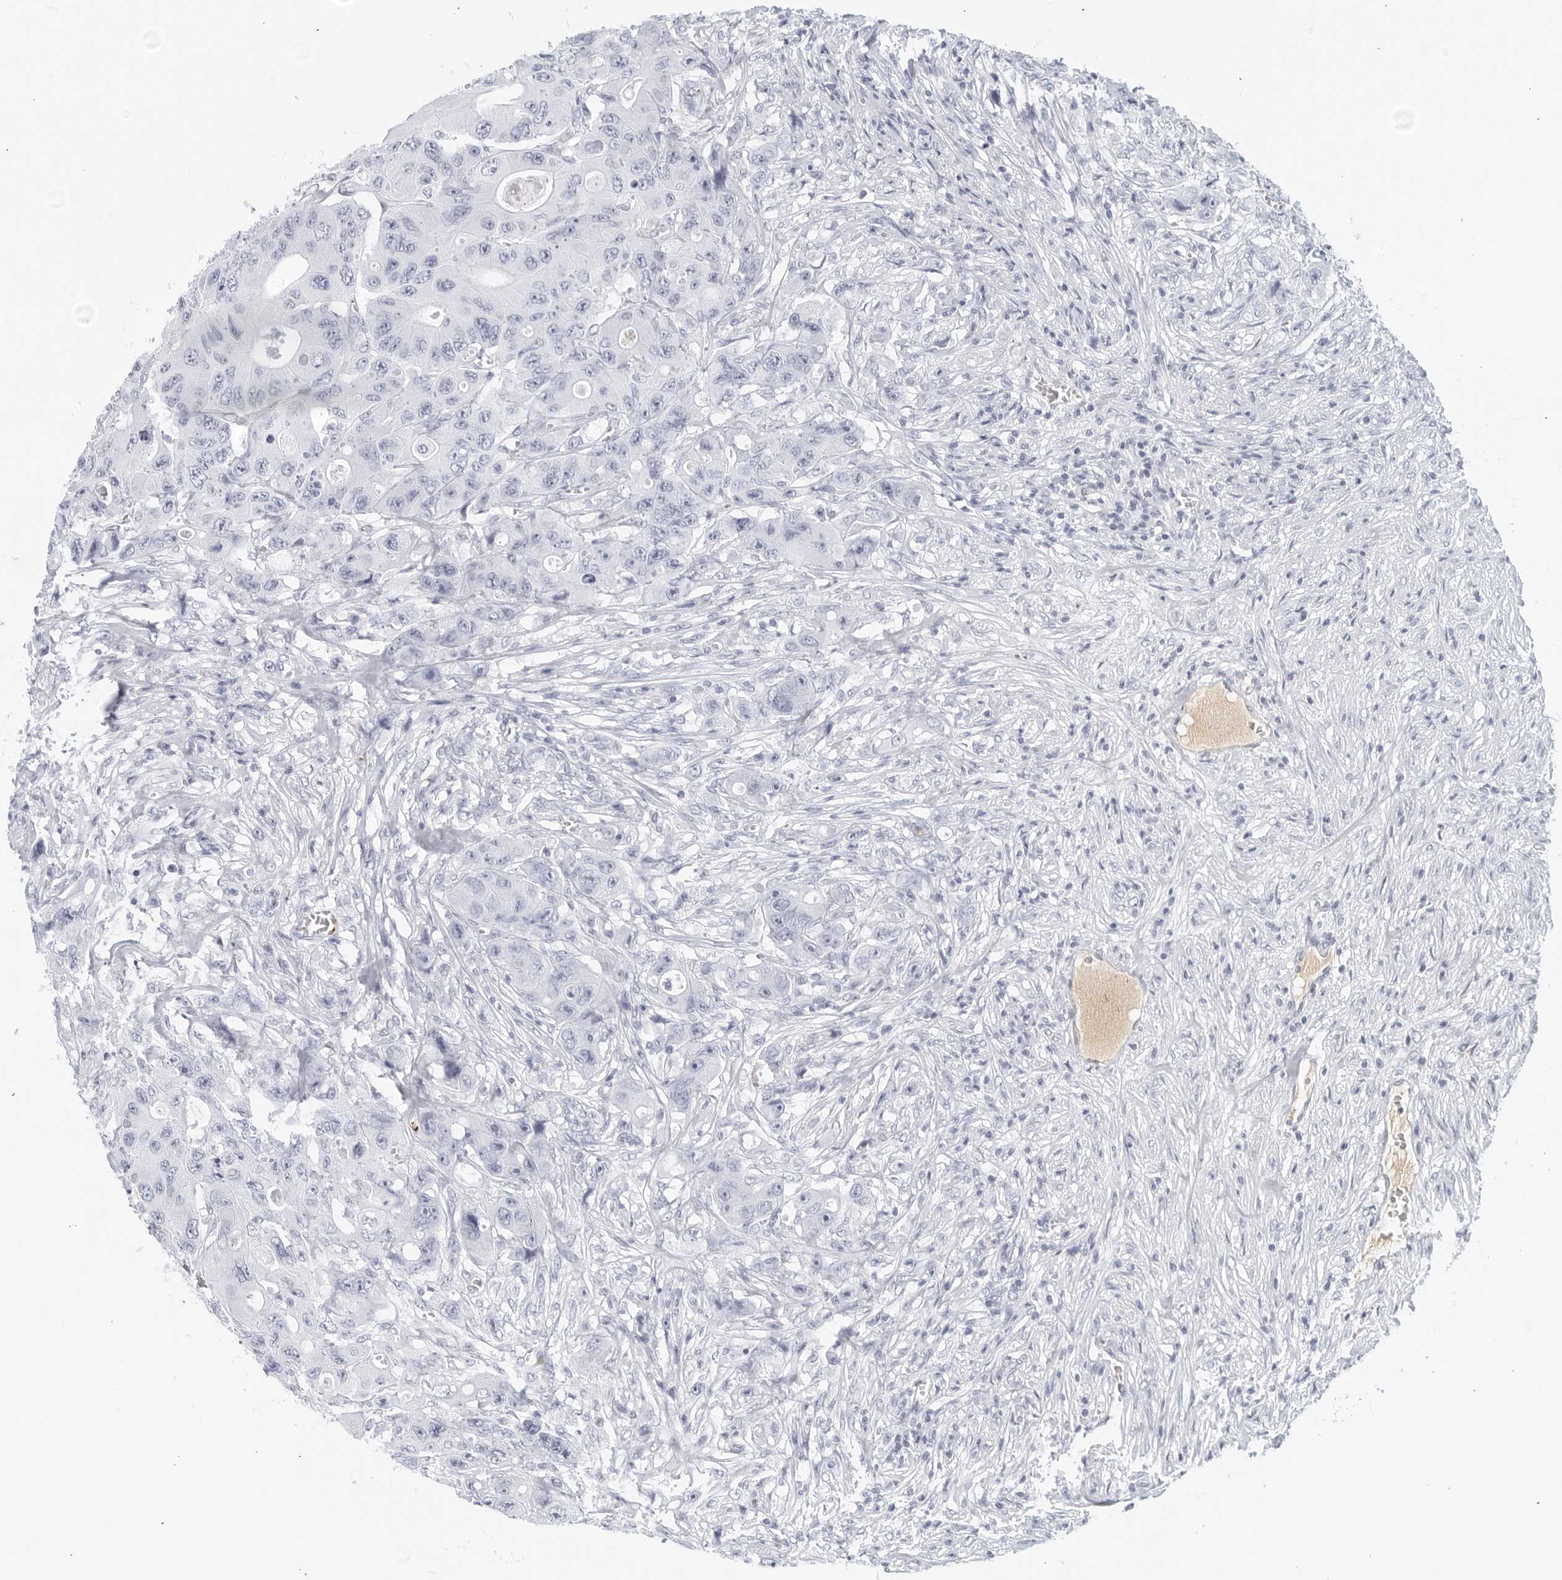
{"staining": {"intensity": "negative", "quantity": "none", "location": "none"}, "tissue": "colorectal cancer", "cell_type": "Tumor cells", "image_type": "cancer", "snomed": [{"axis": "morphology", "description": "Adenocarcinoma, NOS"}, {"axis": "topography", "description": "Colon"}], "caption": "Colorectal cancer was stained to show a protein in brown. There is no significant staining in tumor cells.", "gene": "FGG", "patient": {"sex": "female", "age": 46}}